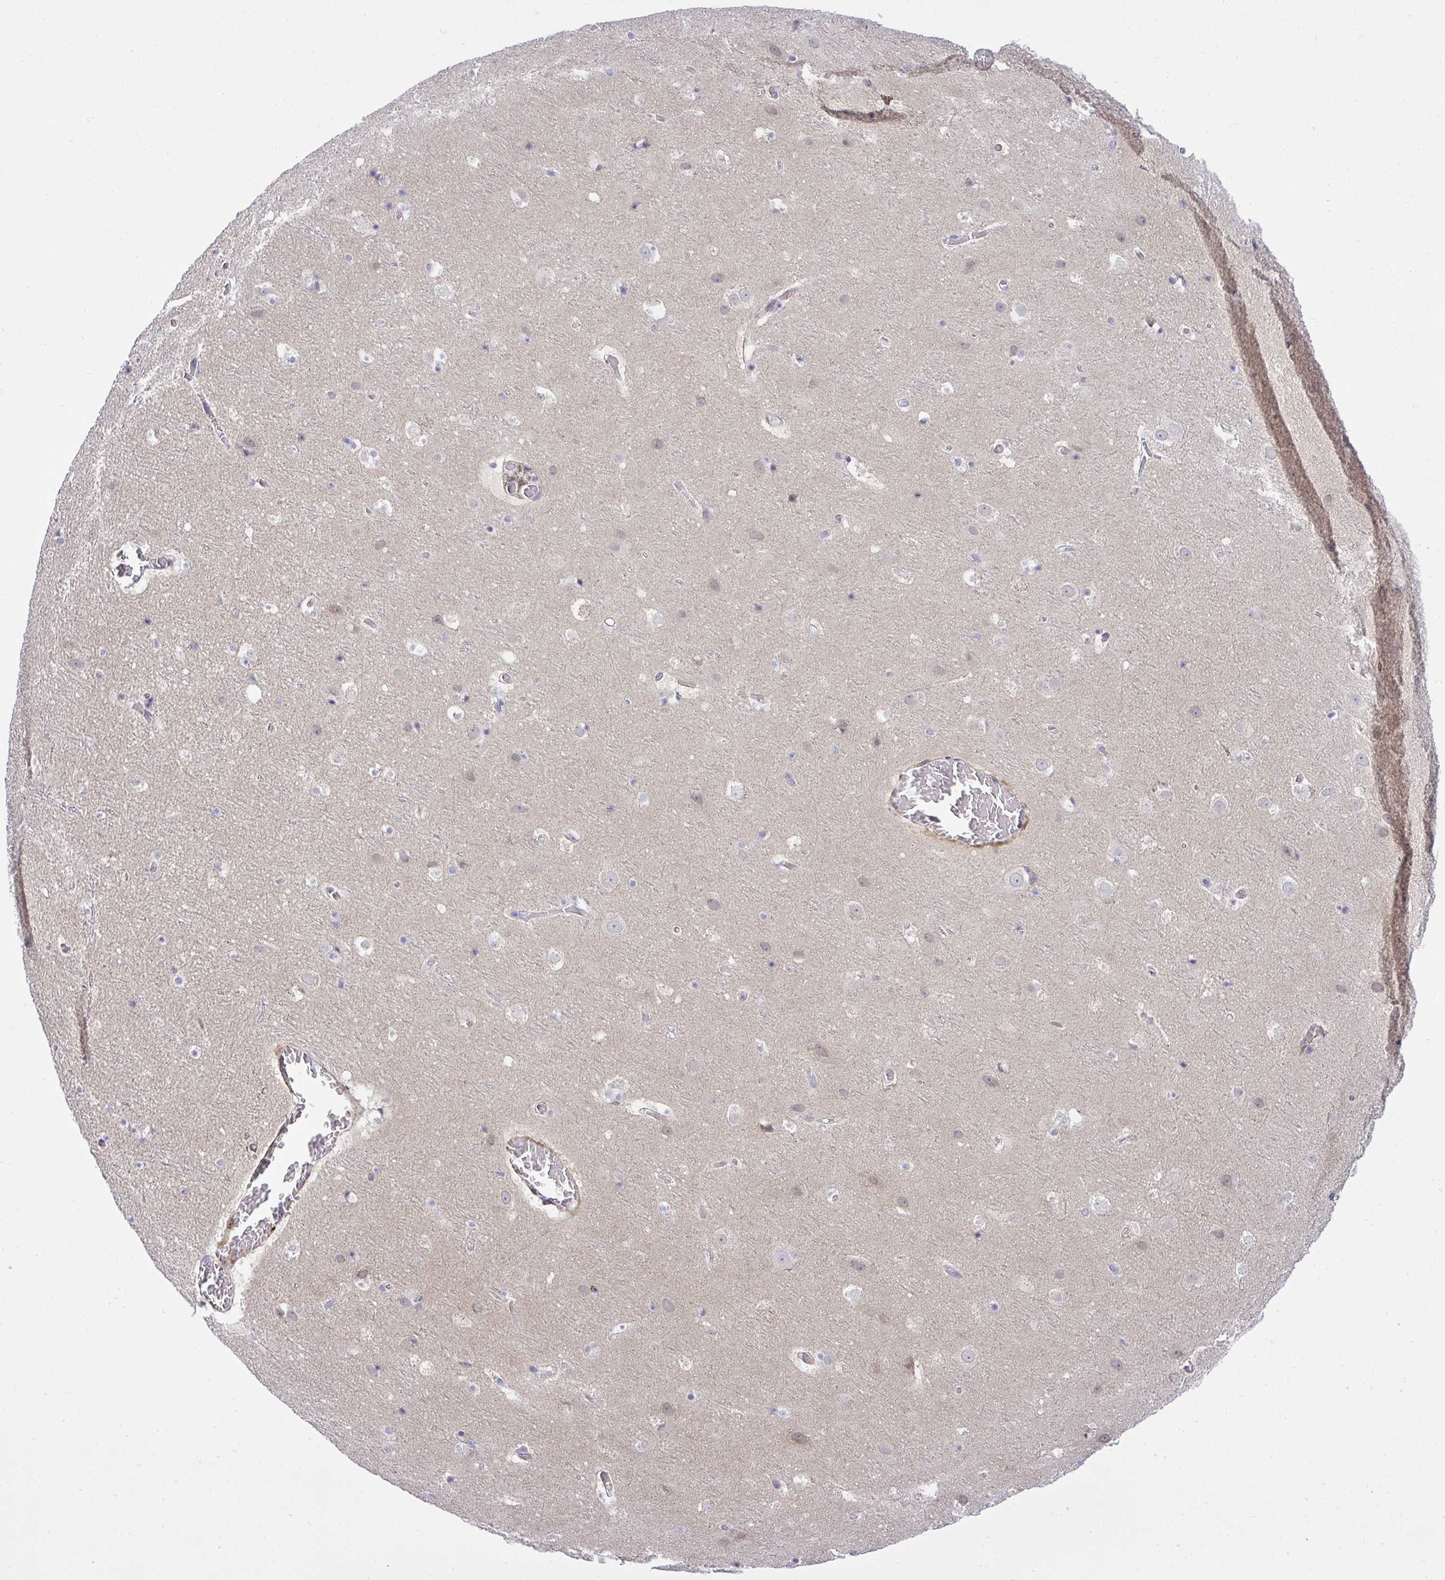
{"staining": {"intensity": "negative", "quantity": "none", "location": "none"}, "tissue": "cerebral cortex", "cell_type": "Endothelial cells", "image_type": "normal", "snomed": [{"axis": "morphology", "description": "Normal tissue, NOS"}, {"axis": "topography", "description": "Cerebral cortex"}], "caption": "Protein analysis of normal cerebral cortex shows no significant expression in endothelial cells. (DAB IHC, high magnification).", "gene": "CASTOR2", "patient": {"sex": "female", "age": 42}}